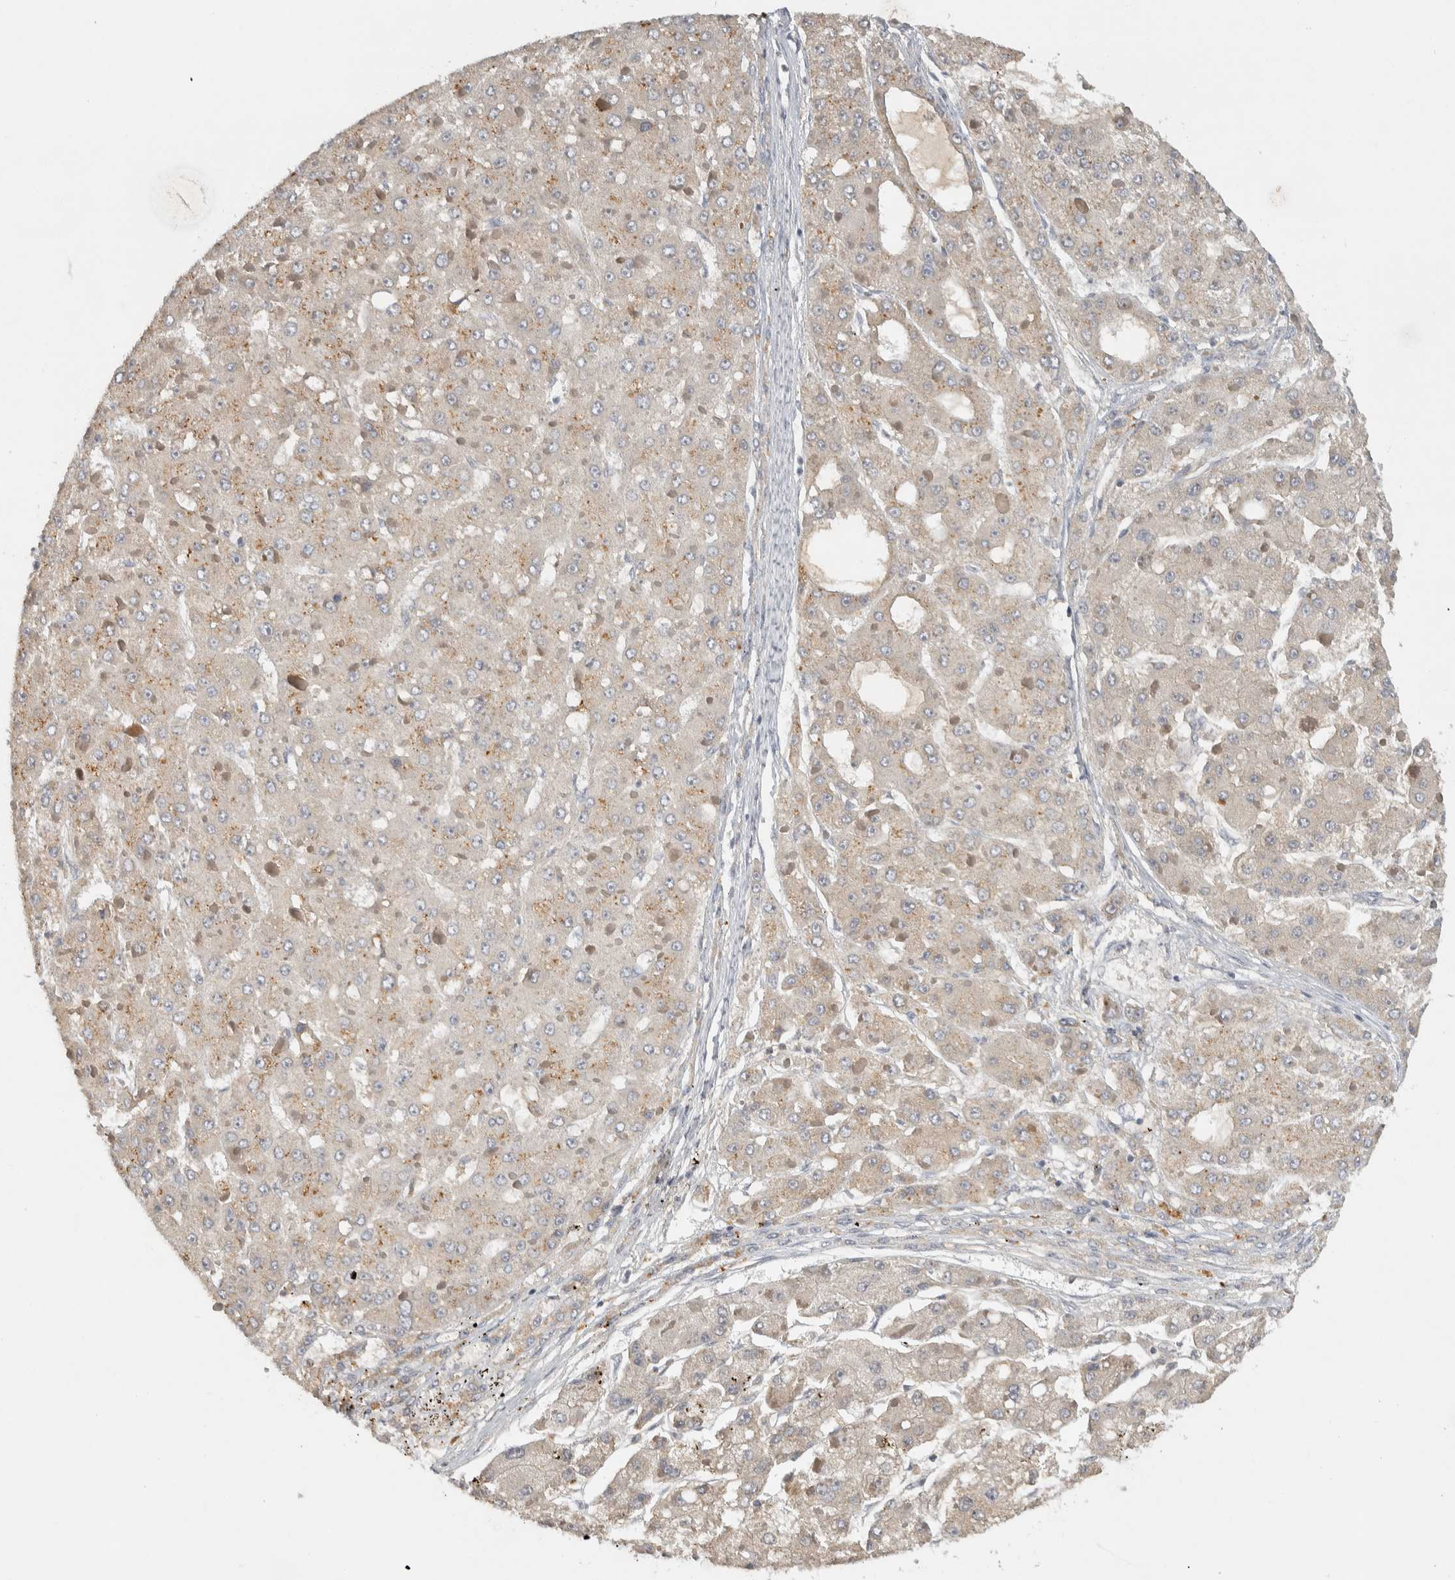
{"staining": {"intensity": "negative", "quantity": "none", "location": "none"}, "tissue": "liver cancer", "cell_type": "Tumor cells", "image_type": "cancer", "snomed": [{"axis": "morphology", "description": "Carcinoma, Hepatocellular, NOS"}, {"axis": "topography", "description": "Liver"}], "caption": "Micrograph shows no protein positivity in tumor cells of liver cancer tissue.", "gene": "EIF3H", "patient": {"sex": "female", "age": 73}}